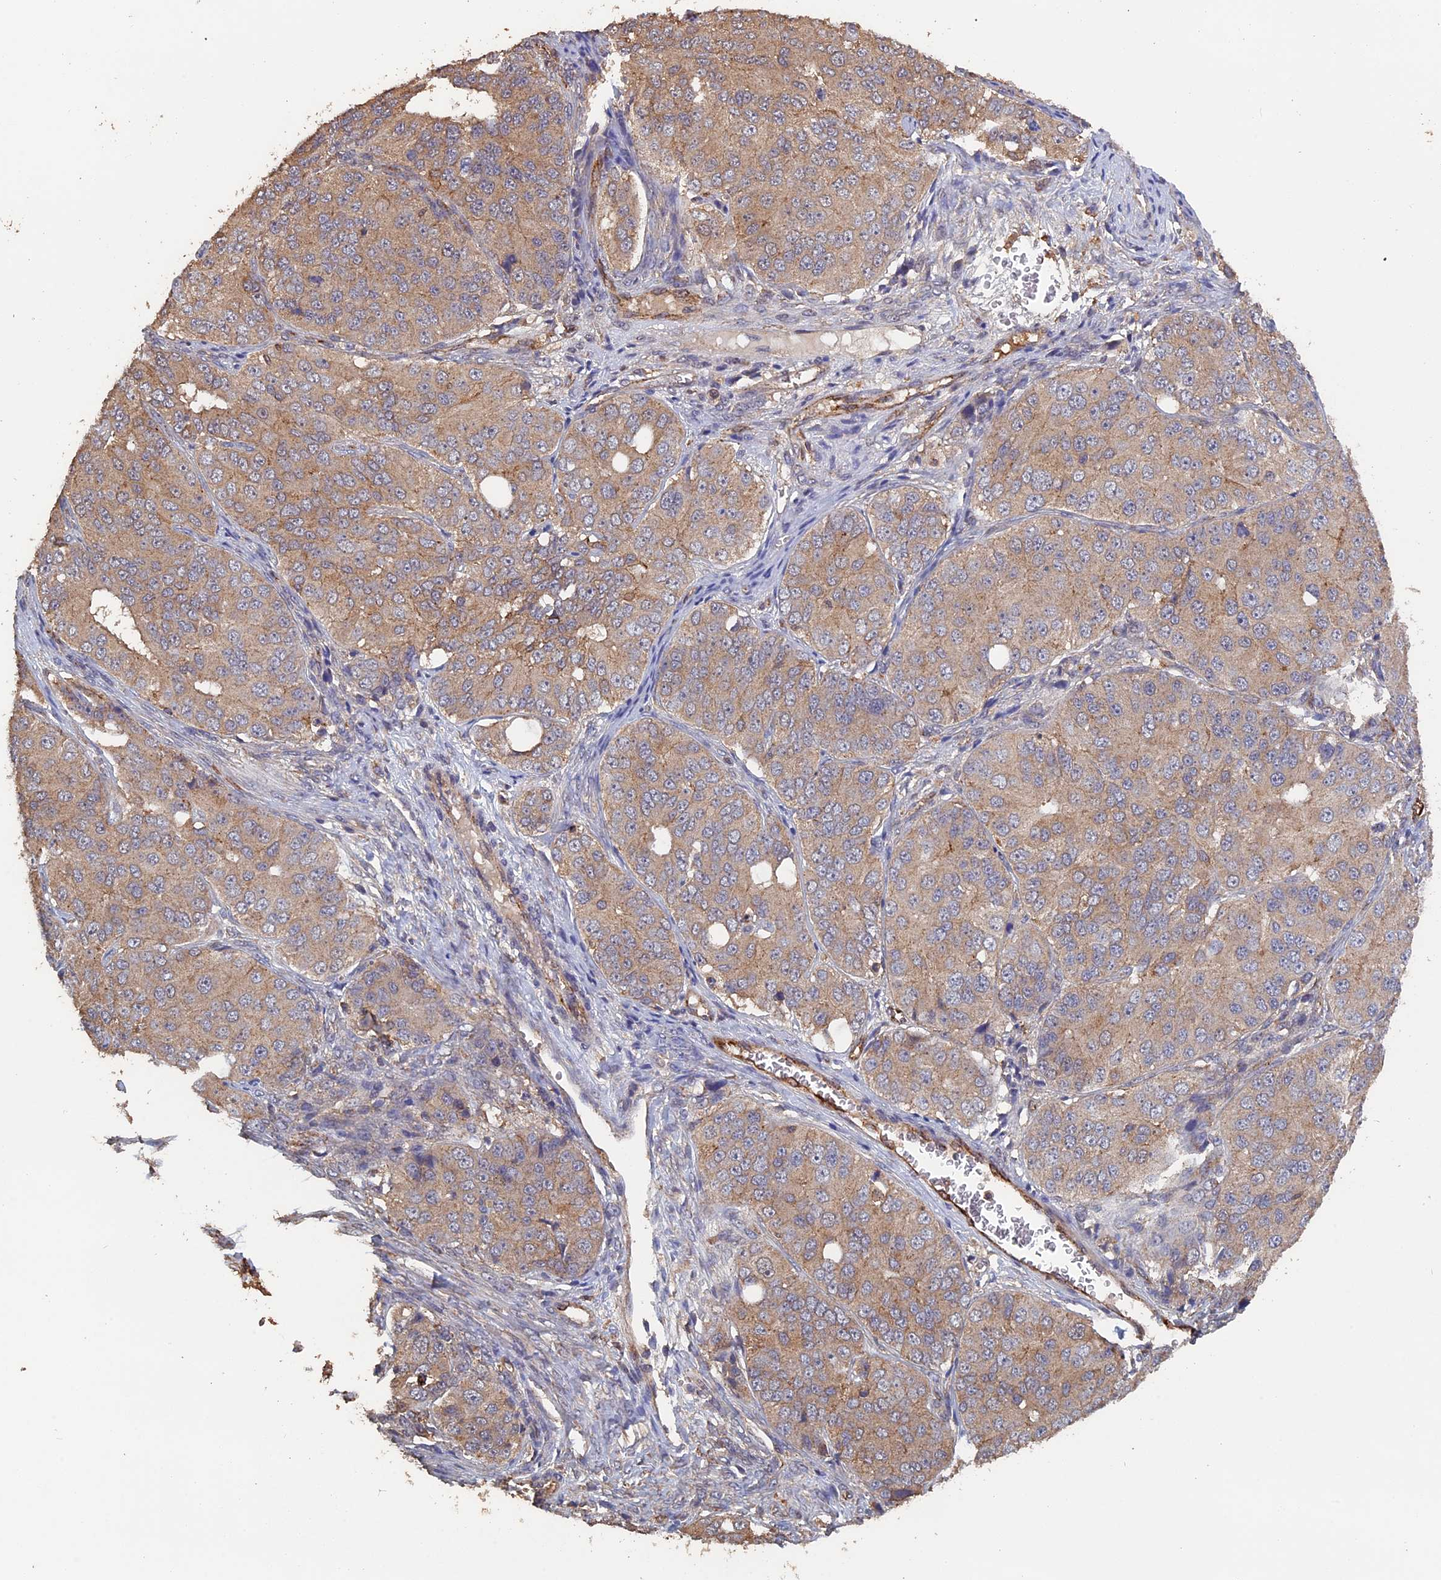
{"staining": {"intensity": "weak", "quantity": ">75%", "location": "cytoplasmic/membranous"}, "tissue": "ovarian cancer", "cell_type": "Tumor cells", "image_type": "cancer", "snomed": [{"axis": "morphology", "description": "Carcinoma, endometroid"}, {"axis": "topography", "description": "Ovary"}], "caption": "This photomicrograph reveals ovarian cancer stained with immunohistochemistry (IHC) to label a protein in brown. The cytoplasmic/membranous of tumor cells show weak positivity for the protein. Nuclei are counter-stained blue.", "gene": "PIGQ", "patient": {"sex": "female", "age": 51}}